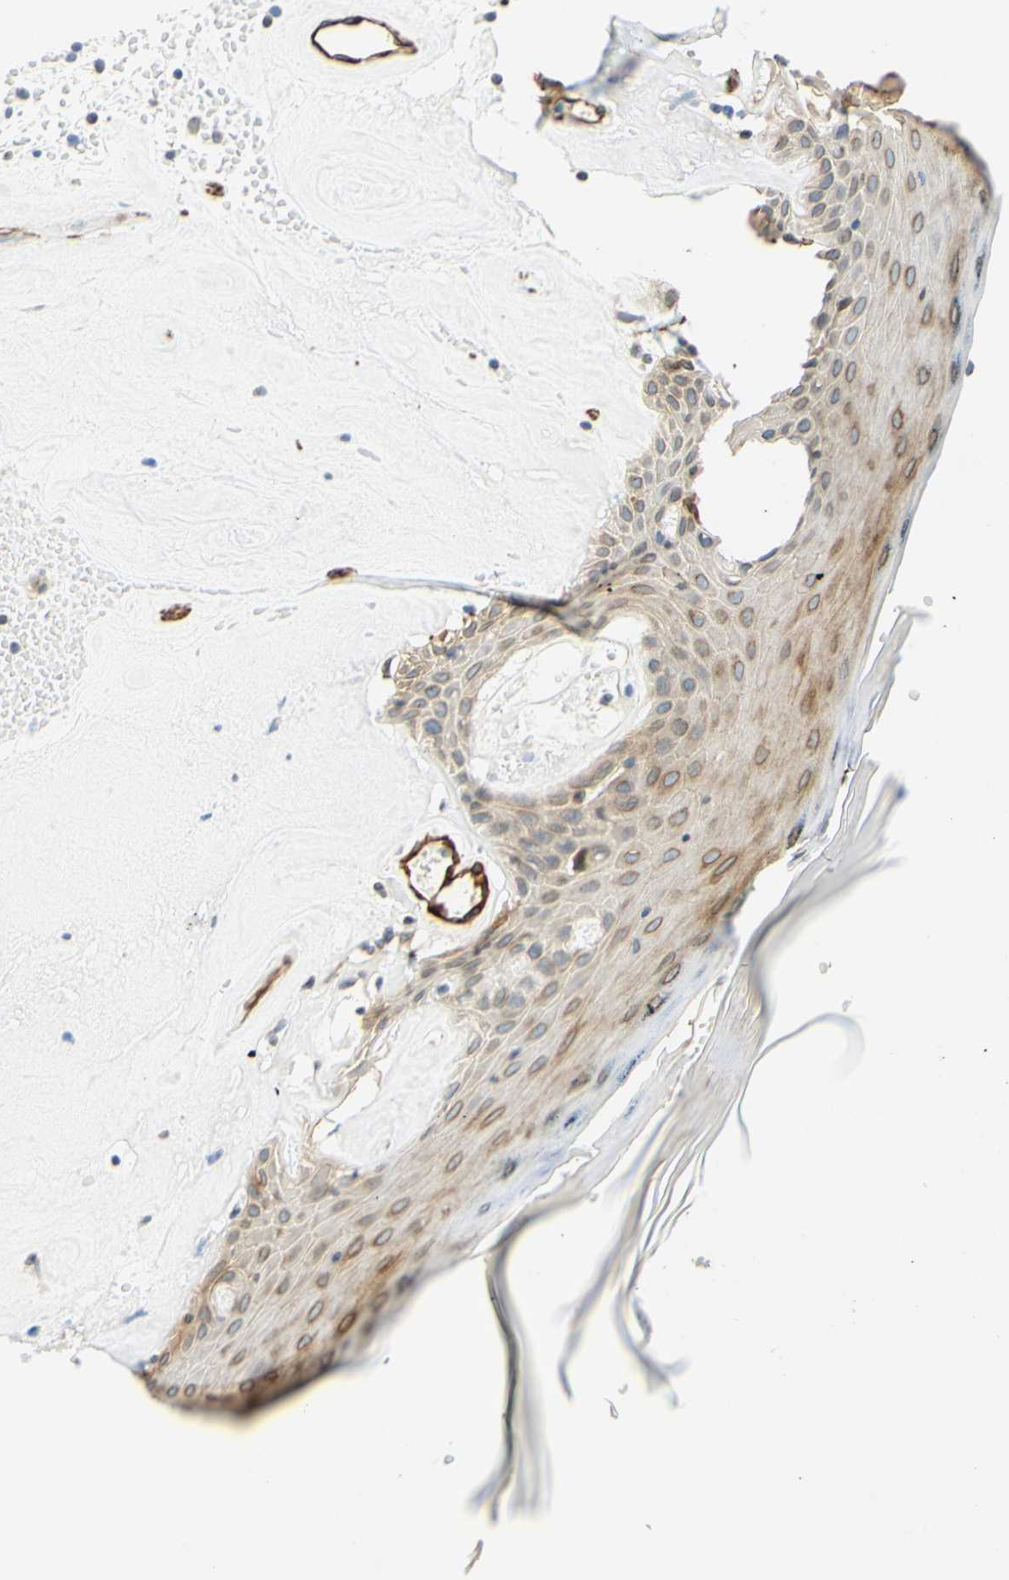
{"staining": {"intensity": "weak", "quantity": ">75%", "location": "cytoplasmic/membranous,nuclear"}, "tissue": "skin", "cell_type": "Epidermal cells", "image_type": "normal", "snomed": [{"axis": "morphology", "description": "Normal tissue, NOS"}, {"axis": "morphology", "description": "Inflammation, NOS"}, {"axis": "topography", "description": "Vulva"}], "caption": "The image exhibits staining of normal skin, revealing weak cytoplasmic/membranous,nuclear protein staining (brown color) within epidermal cells.", "gene": "ENDOD1", "patient": {"sex": "female", "age": 84}}